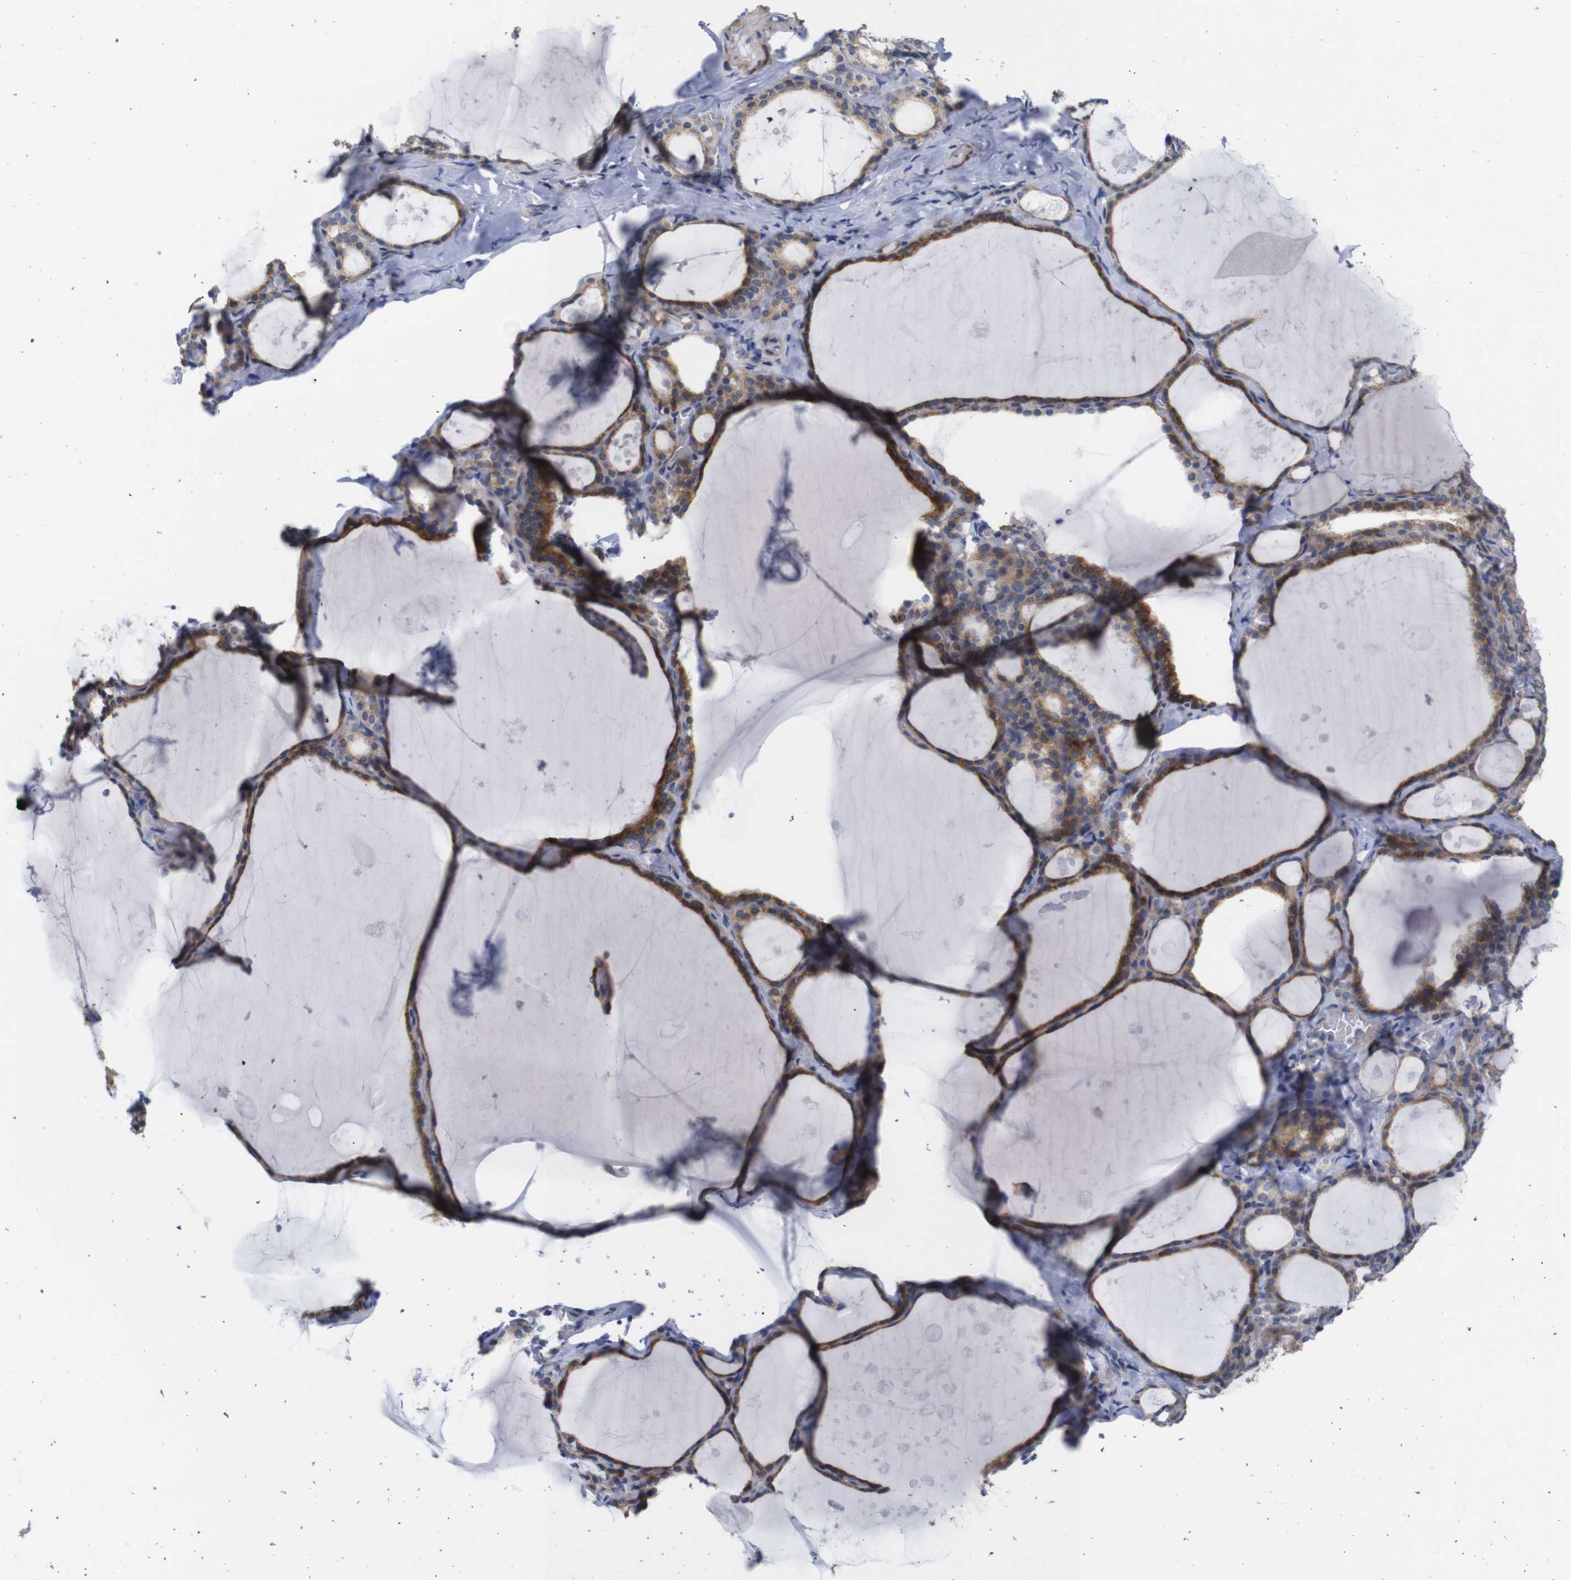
{"staining": {"intensity": "strong", "quantity": ">75%", "location": "cytoplasmic/membranous"}, "tissue": "thyroid gland", "cell_type": "Glandular cells", "image_type": "normal", "snomed": [{"axis": "morphology", "description": "Normal tissue, NOS"}, {"axis": "topography", "description": "Thyroid gland"}], "caption": "Immunohistochemical staining of benign thyroid gland exhibits high levels of strong cytoplasmic/membranous expression in about >75% of glandular cells. (brown staining indicates protein expression, while blue staining denotes nuclei).", "gene": "TCEAL9", "patient": {"sex": "male", "age": 56}}